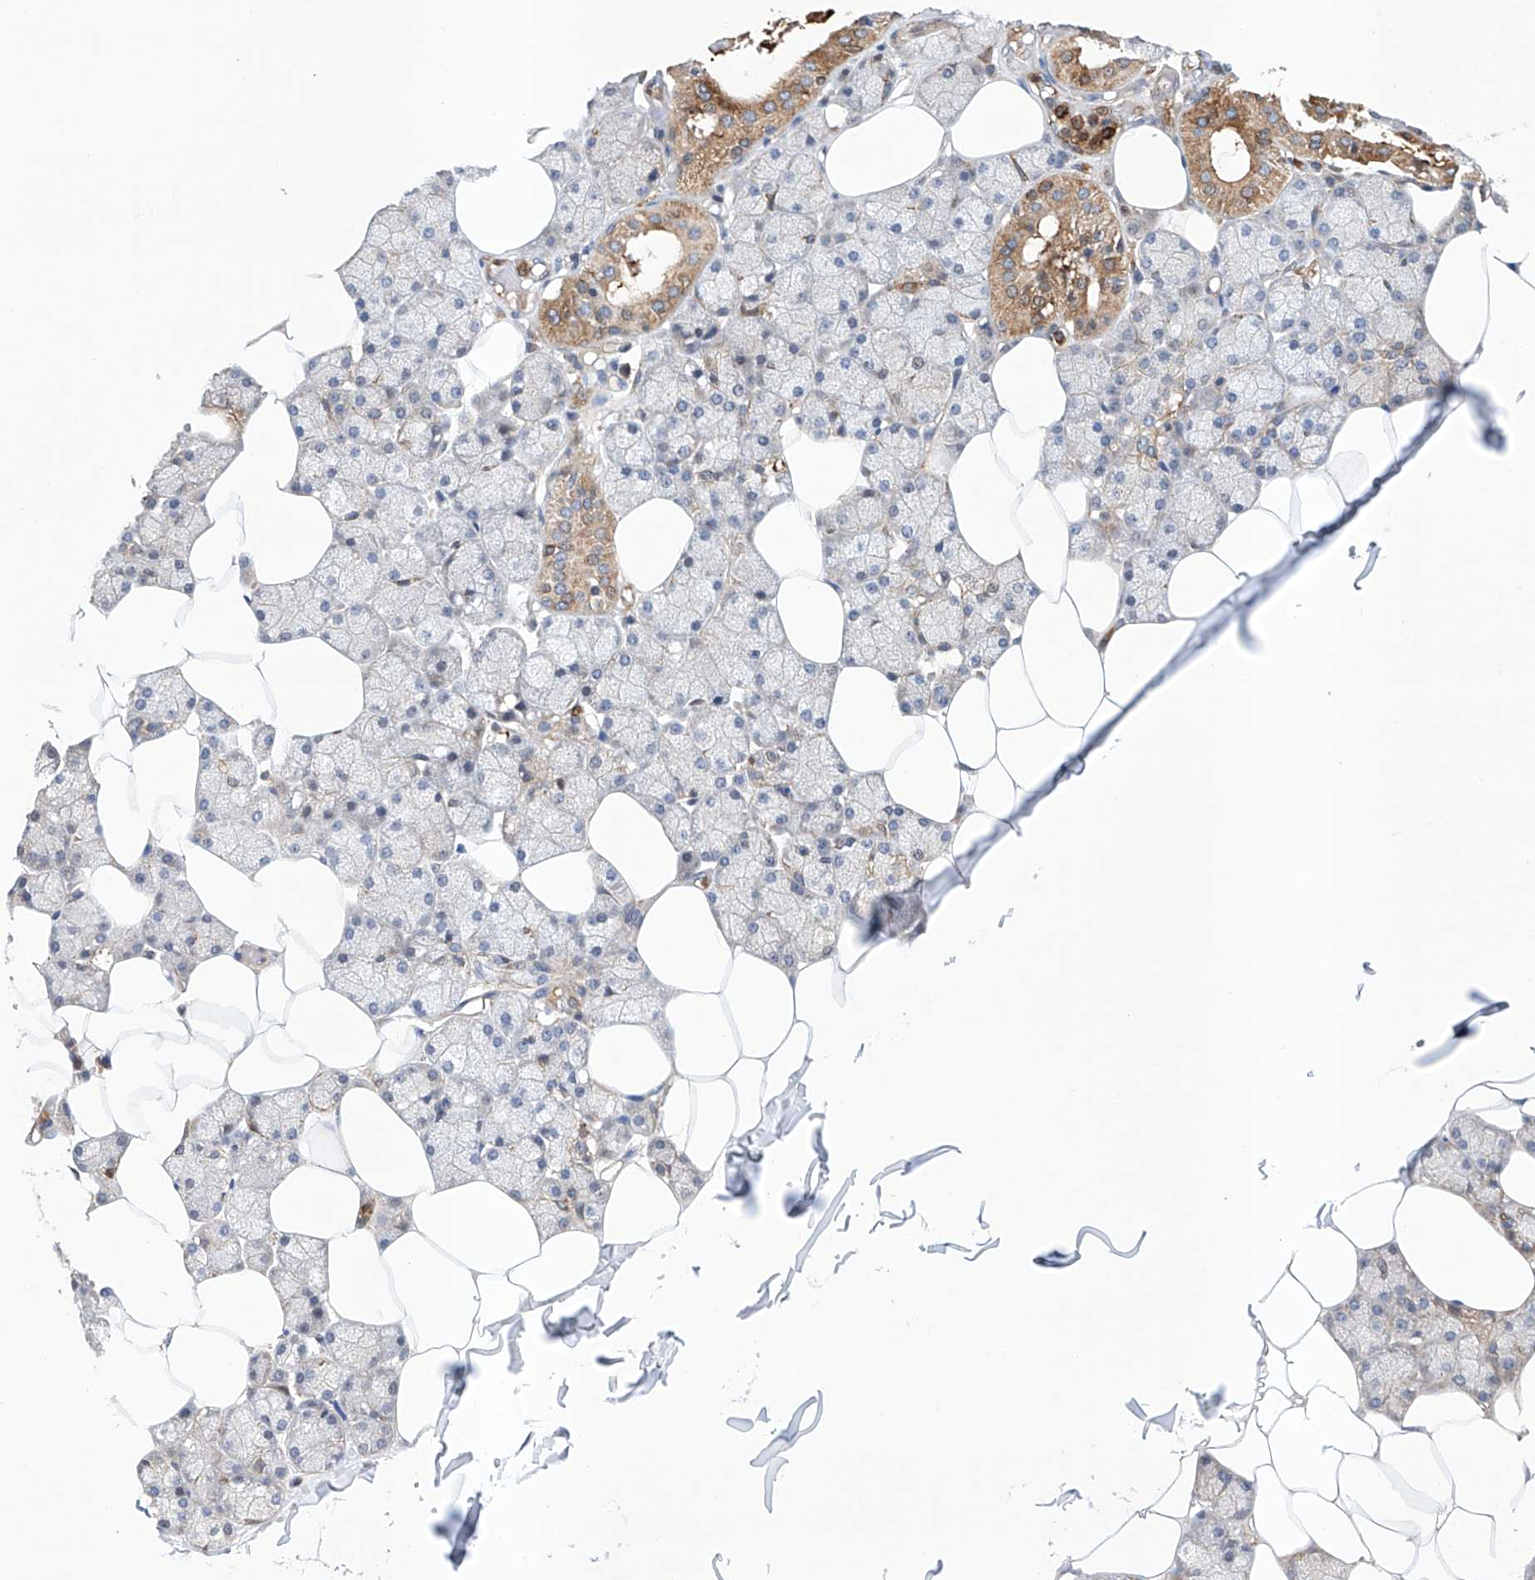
{"staining": {"intensity": "moderate", "quantity": ">75%", "location": "cytoplasmic/membranous"}, "tissue": "salivary gland", "cell_type": "Glandular cells", "image_type": "normal", "snomed": [{"axis": "morphology", "description": "Normal tissue, NOS"}, {"axis": "topography", "description": "Salivary gland"}], "caption": "The image reveals a brown stain indicating the presence of a protein in the cytoplasmic/membranous of glandular cells in salivary gland. The staining is performed using DAB (3,3'-diaminobenzidine) brown chromogen to label protein expression. The nuclei are counter-stained blue using hematoxylin.", "gene": "TIMM23", "patient": {"sex": "male", "age": 62}}